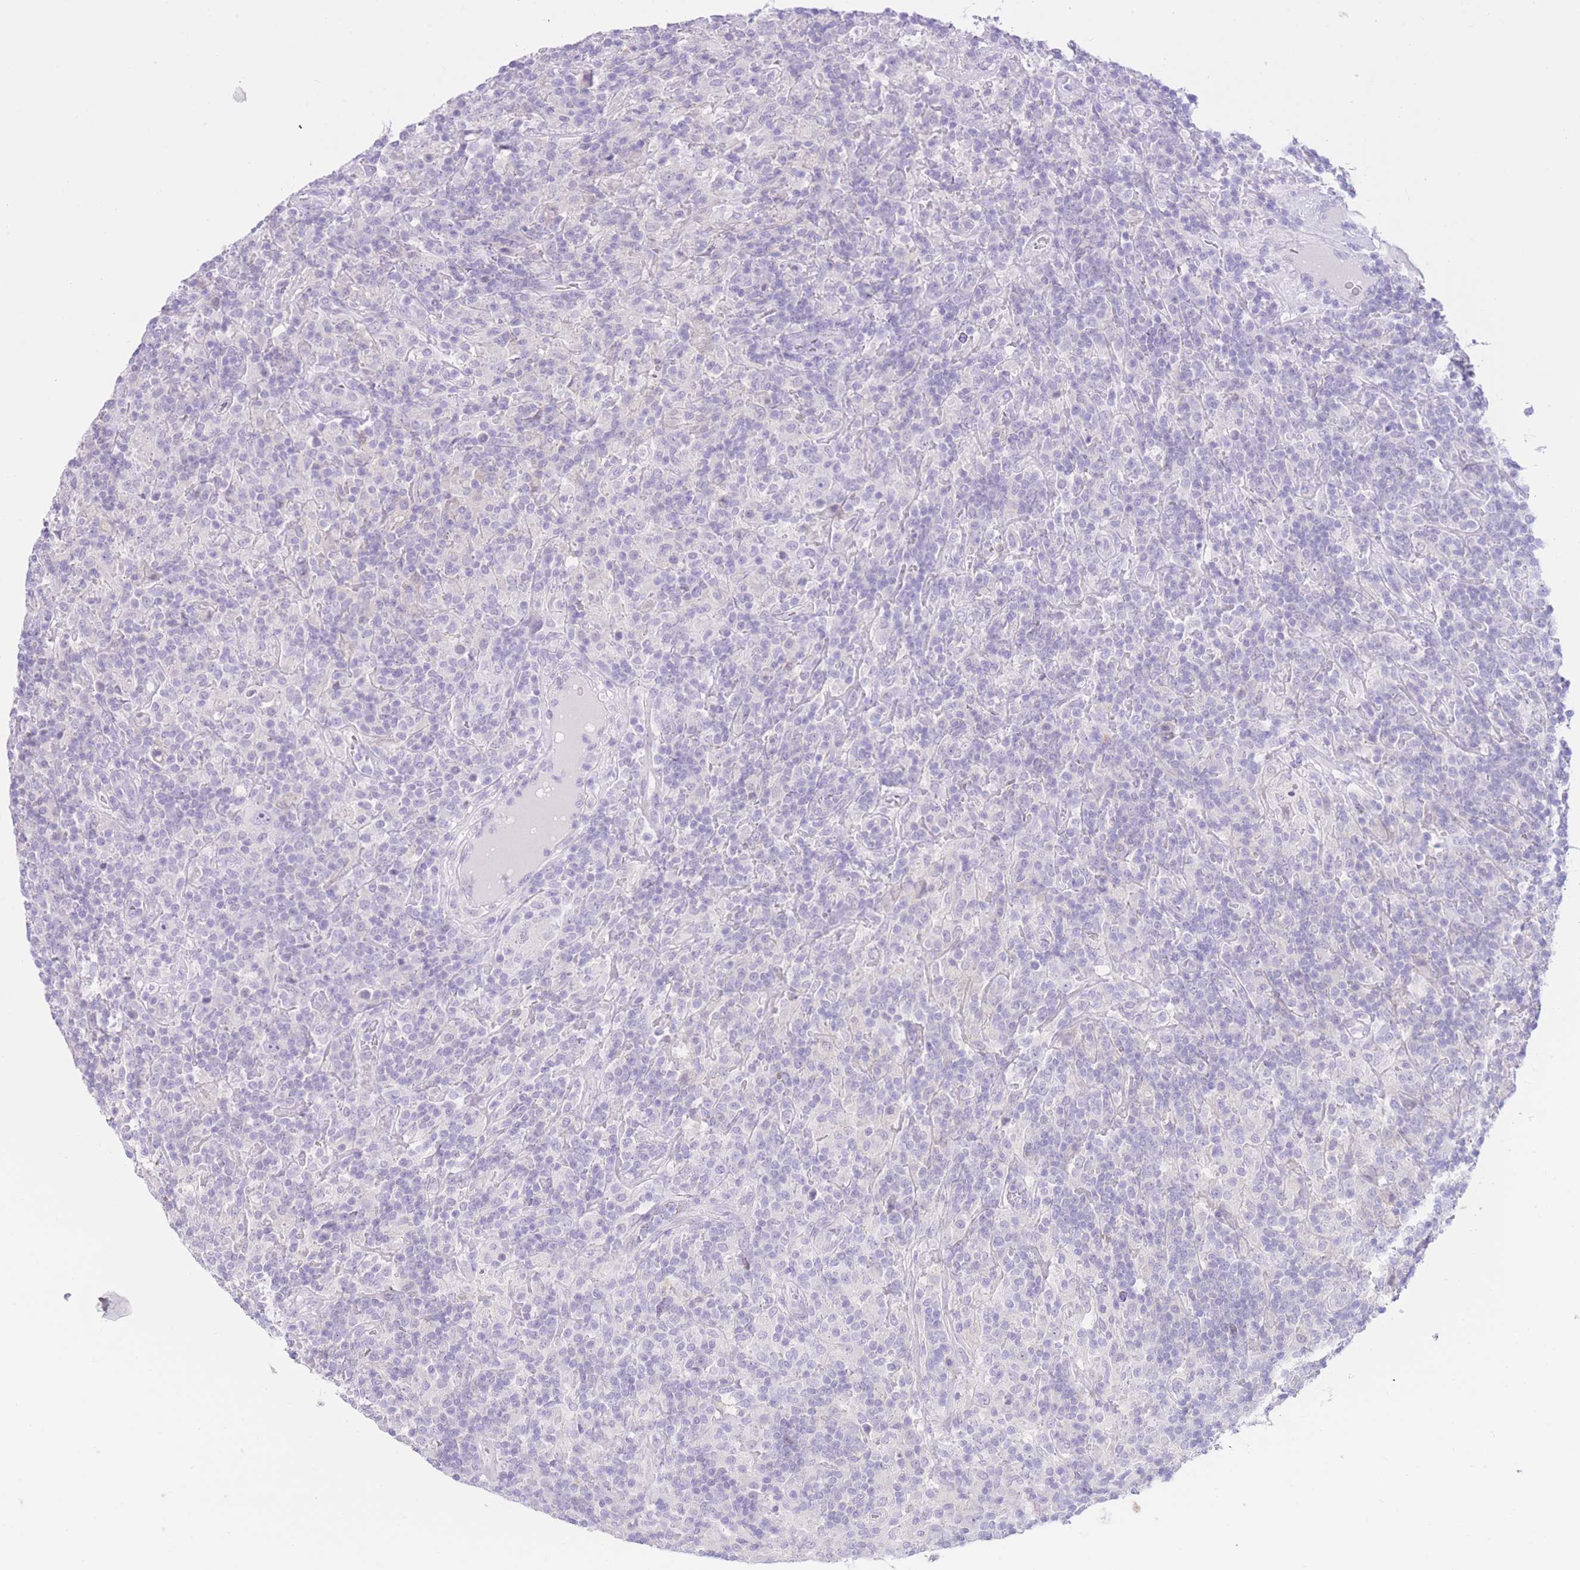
{"staining": {"intensity": "negative", "quantity": "none", "location": "none"}, "tissue": "lymphoma", "cell_type": "Tumor cells", "image_type": "cancer", "snomed": [{"axis": "morphology", "description": "Hodgkin's disease, NOS"}, {"axis": "topography", "description": "Lymph node"}], "caption": "High power microscopy histopathology image of an immunohistochemistry (IHC) micrograph of Hodgkin's disease, revealing no significant expression in tumor cells.", "gene": "ZNF212", "patient": {"sex": "male", "age": 70}}